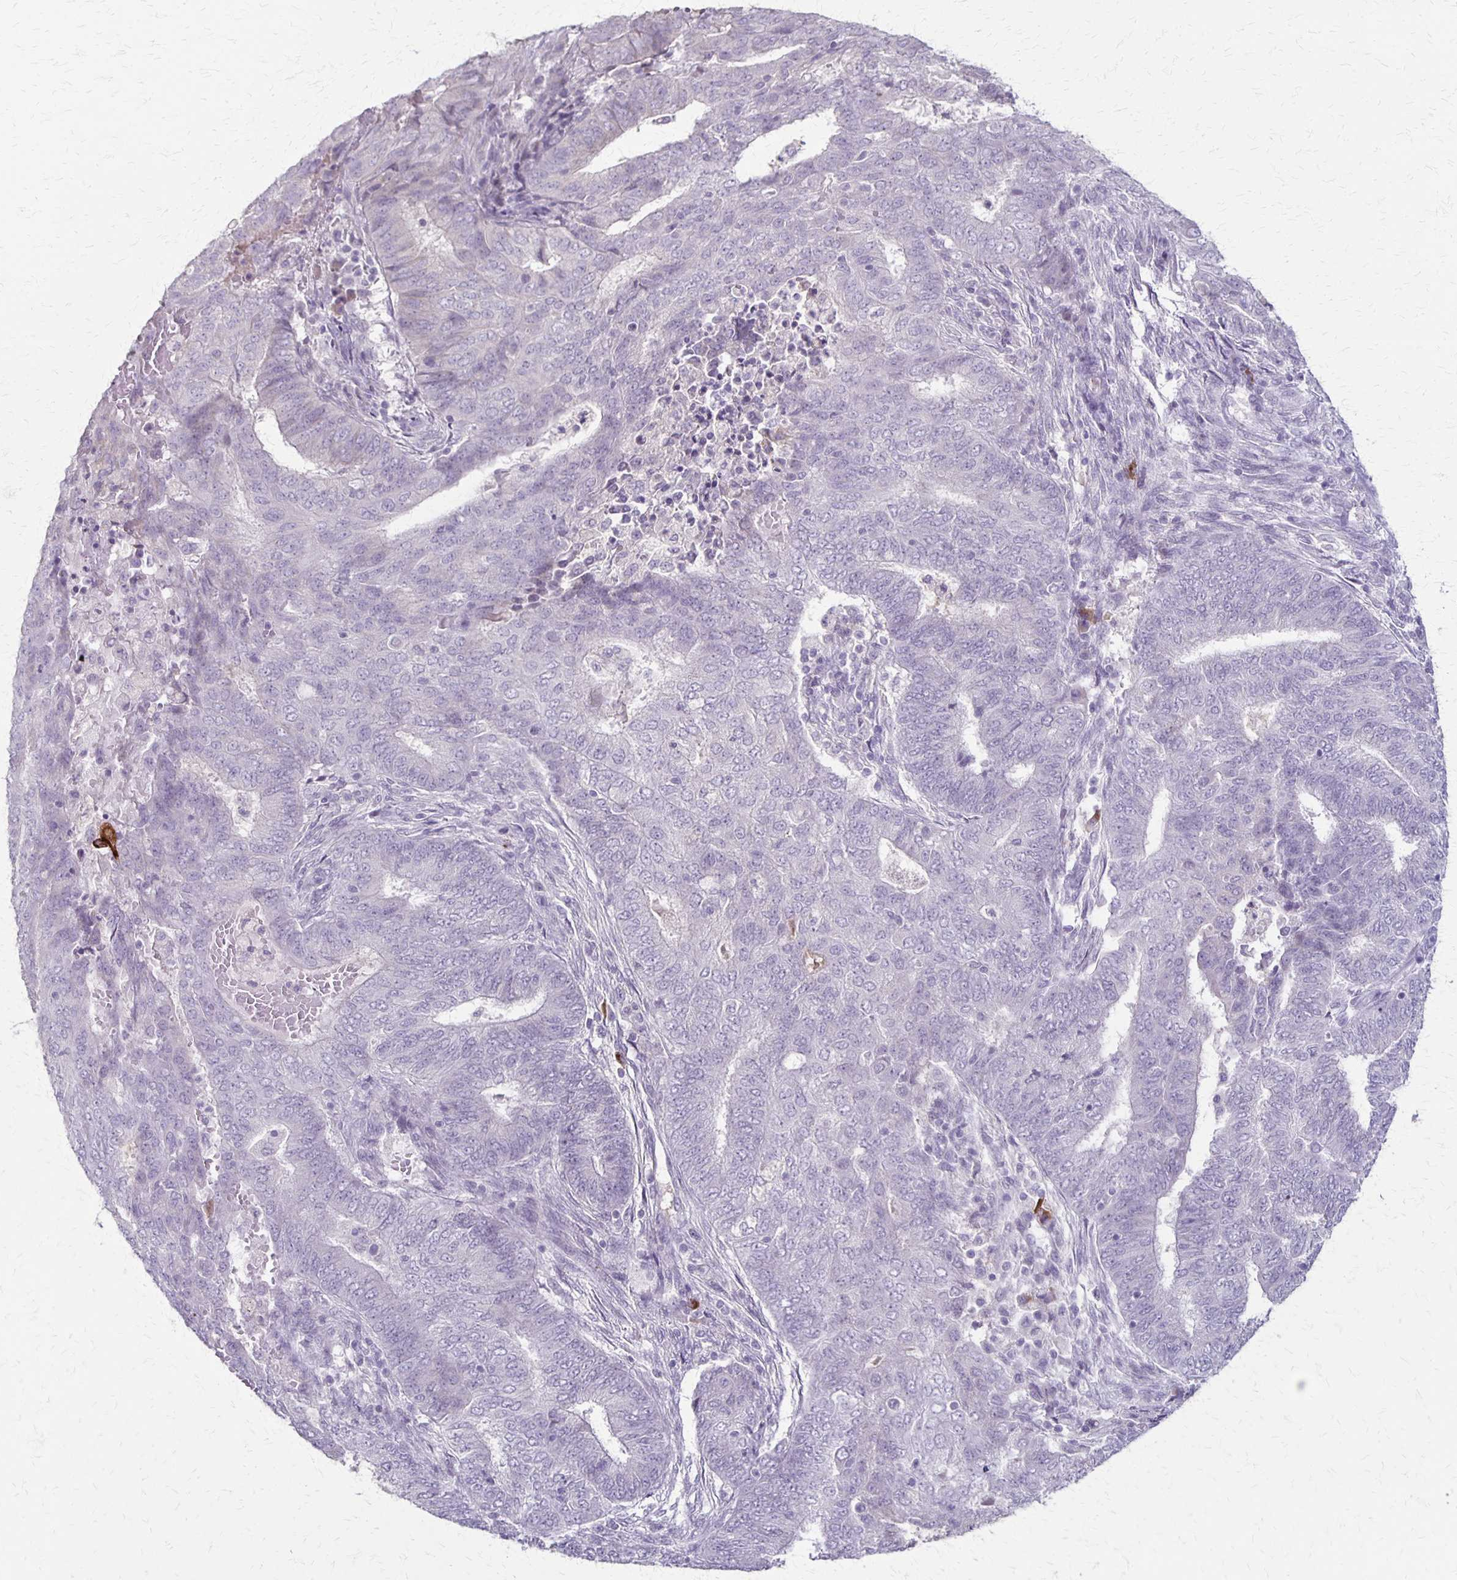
{"staining": {"intensity": "negative", "quantity": "none", "location": "none"}, "tissue": "endometrial cancer", "cell_type": "Tumor cells", "image_type": "cancer", "snomed": [{"axis": "morphology", "description": "Adenocarcinoma, NOS"}, {"axis": "topography", "description": "Endometrium"}], "caption": "The immunohistochemistry histopathology image has no significant staining in tumor cells of endometrial cancer (adenocarcinoma) tissue.", "gene": "SLC35E2B", "patient": {"sex": "female", "age": 62}}